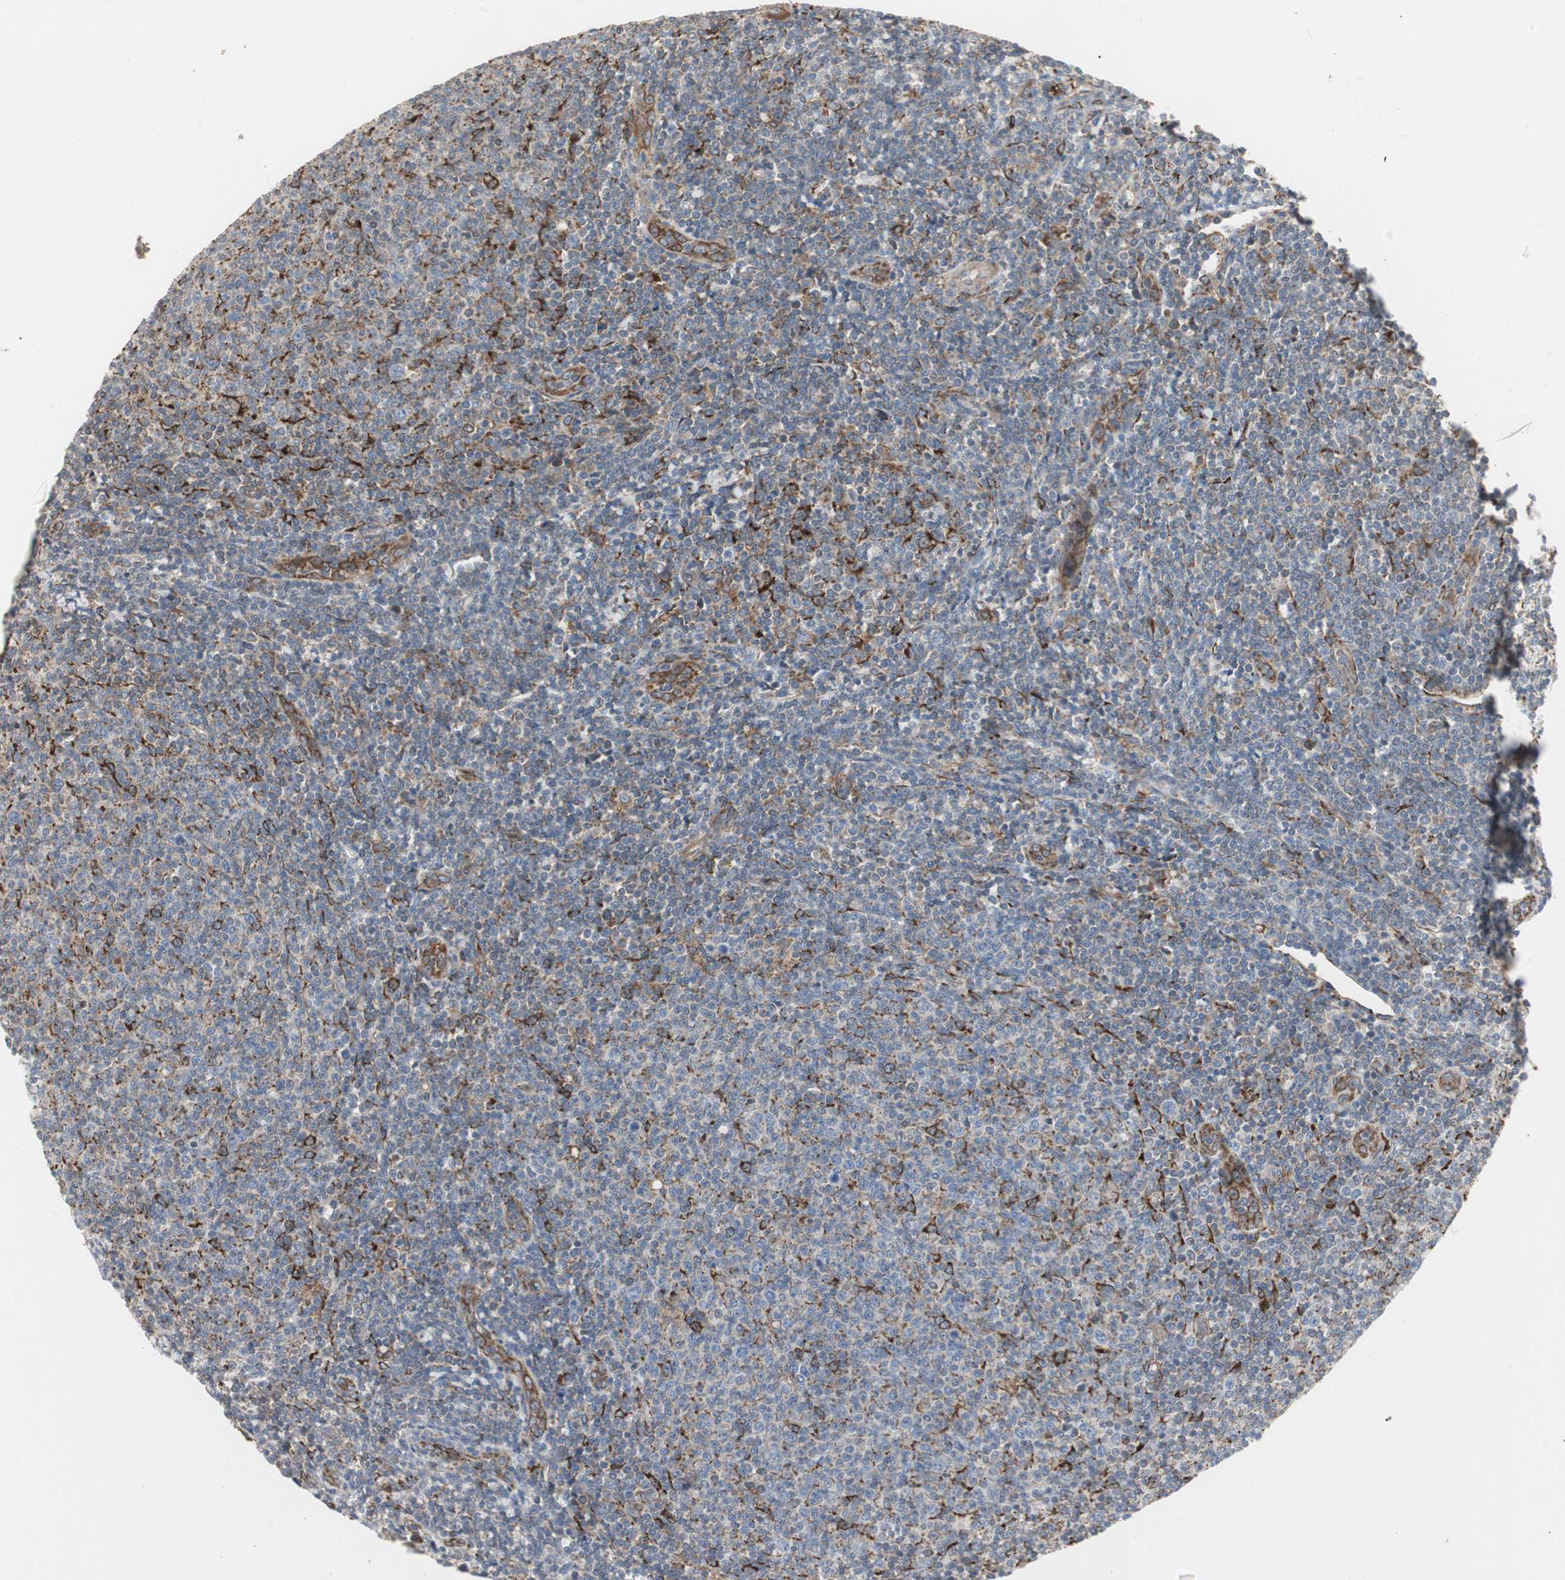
{"staining": {"intensity": "moderate", "quantity": "25%-75%", "location": "cytoplasmic/membranous"}, "tissue": "lymphoma", "cell_type": "Tumor cells", "image_type": "cancer", "snomed": [{"axis": "morphology", "description": "Malignant lymphoma, non-Hodgkin's type, Low grade"}, {"axis": "topography", "description": "Lymph node"}], "caption": "Human malignant lymphoma, non-Hodgkin's type (low-grade) stained with a protein marker shows moderate staining in tumor cells.", "gene": "H6PD", "patient": {"sex": "male", "age": 66}}